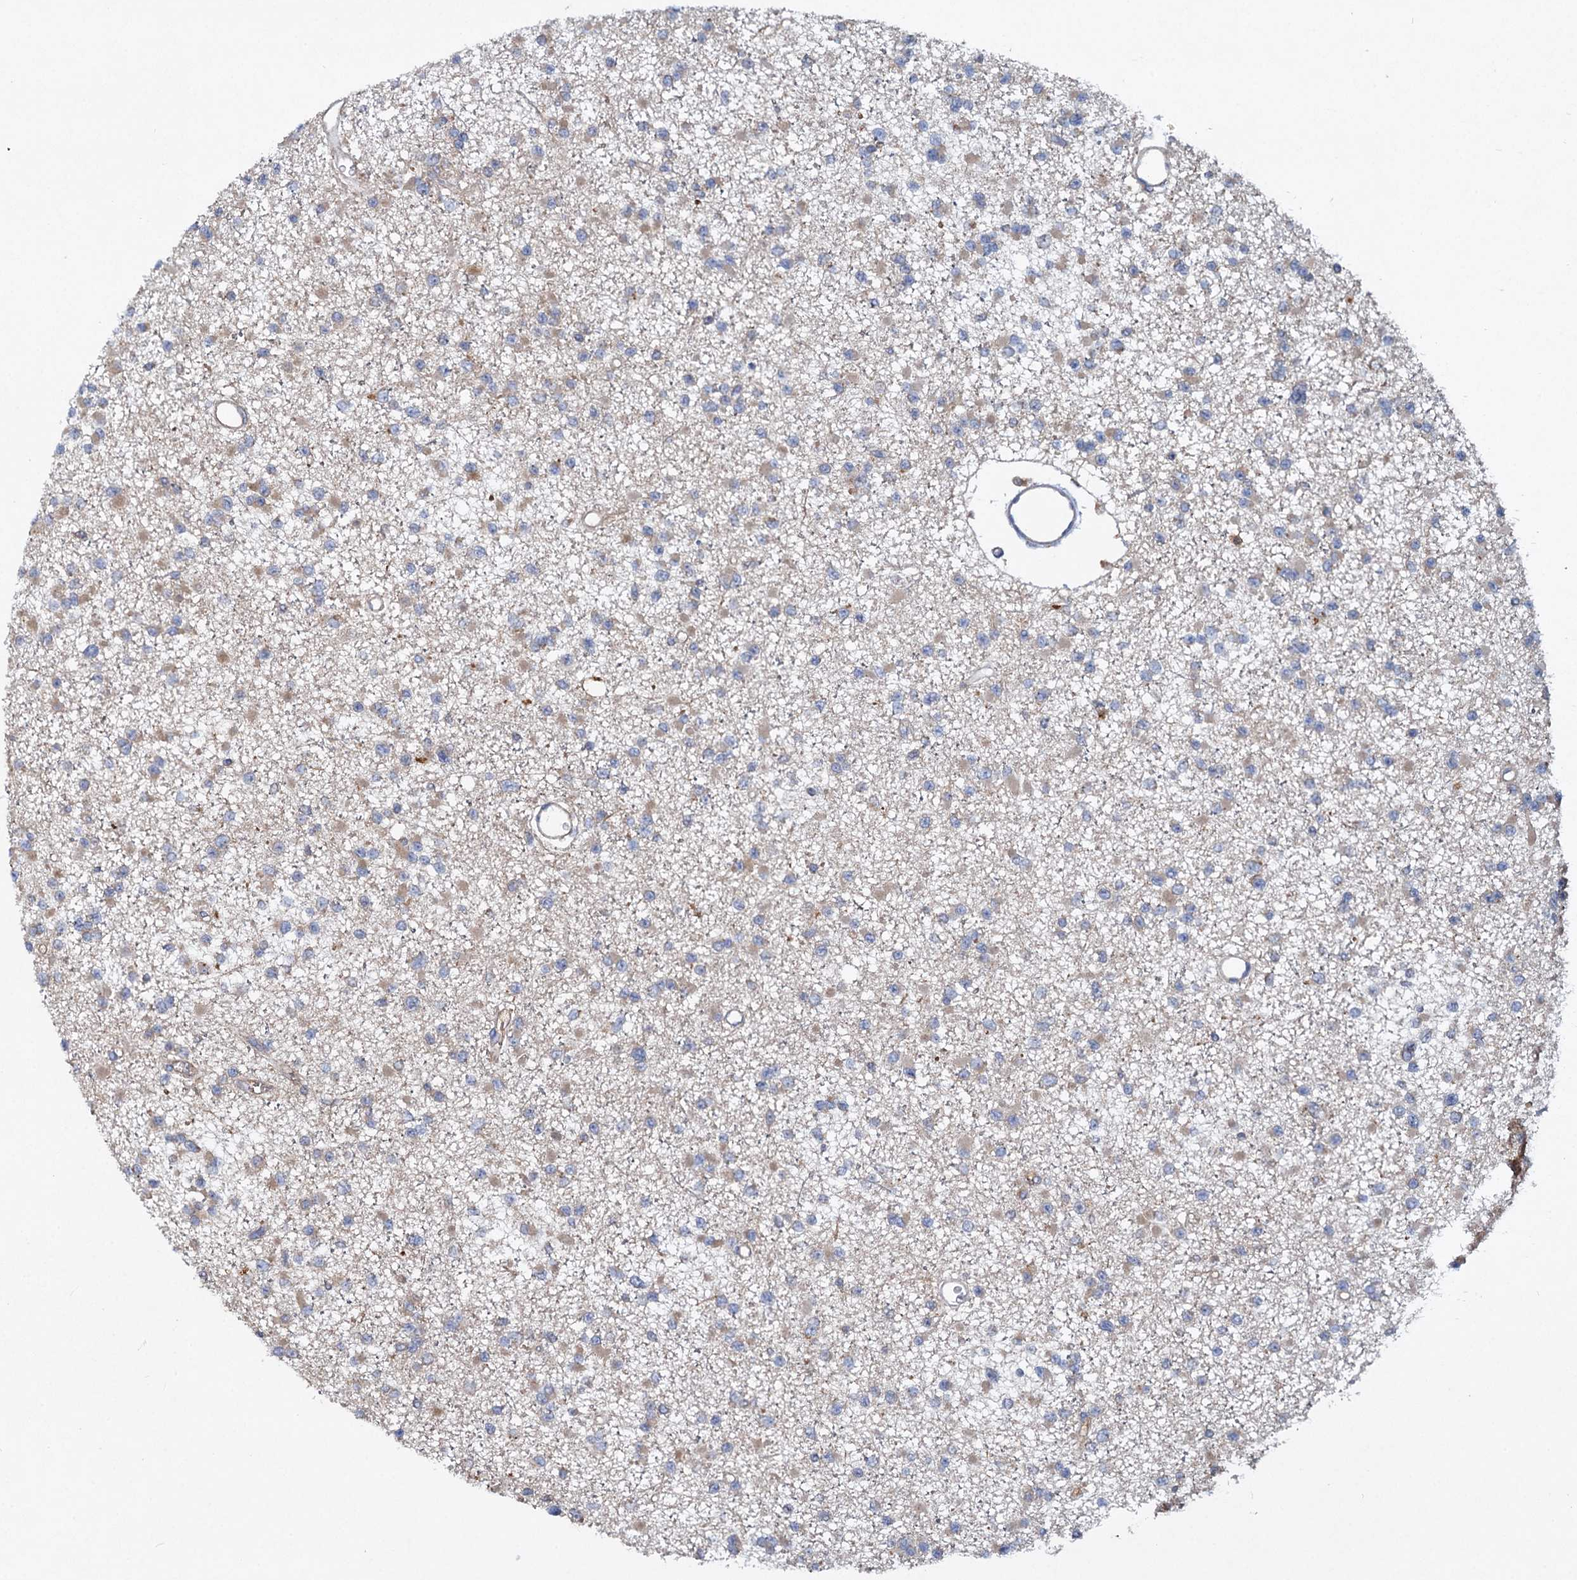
{"staining": {"intensity": "weak", "quantity": "25%-75%", "location": "cytoplasmic/membranous"}, "tissue": "glioma", "cell_type": "Tumor cells", "image_type": "cancer", "snomed": [{"axis": "morphology", "description": "Glioma, malignant, Low grade"}, {"axis": "topography", "description": "Brain"}], "caption": "Malignant glioma (low-grade) stained for a protein demonstrates weak cytoplasmic/membranous positivity in tumor cells.", "gene": "ALKBH7", "patient": {"sex": "female", "age": 22}}